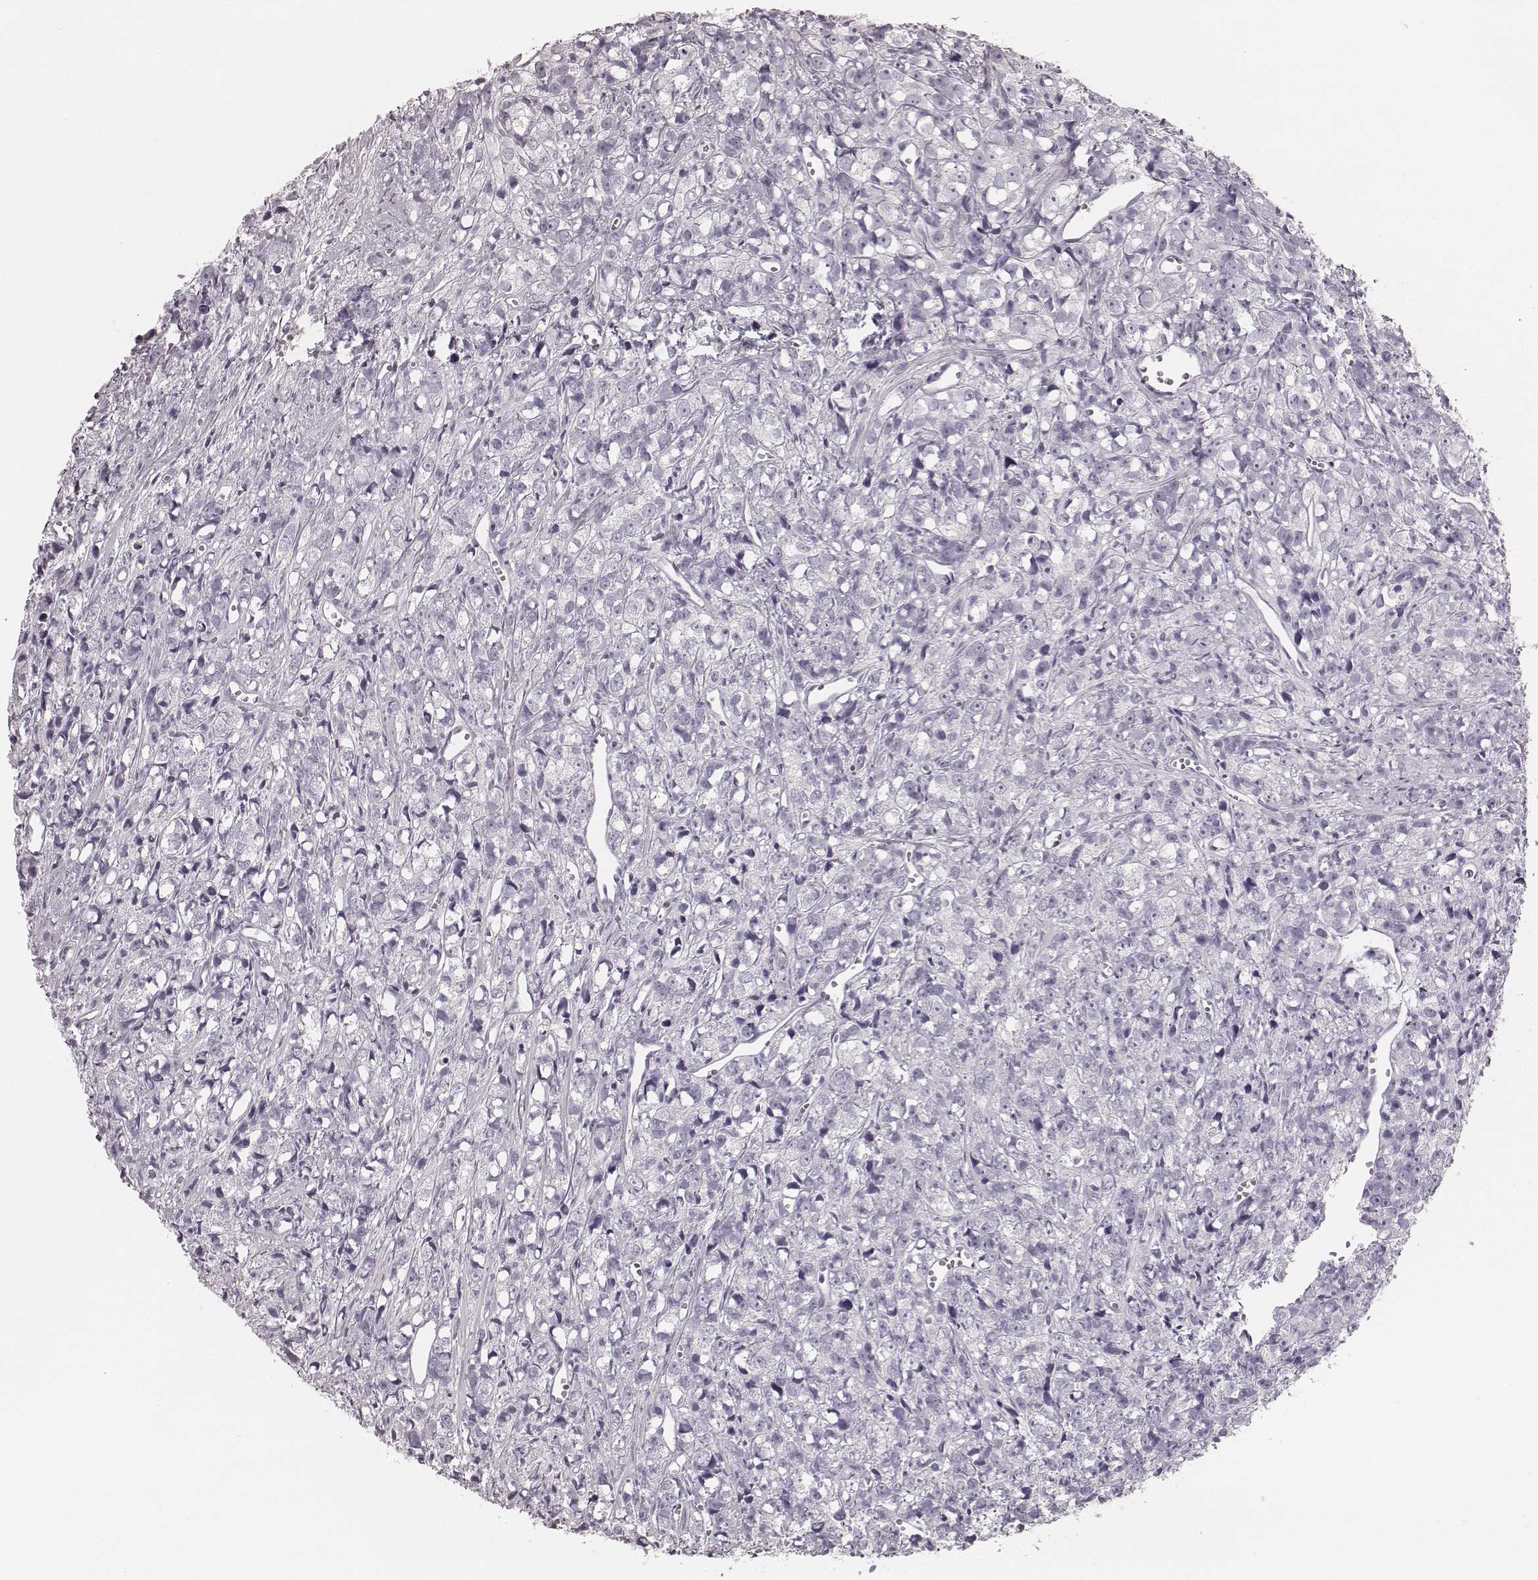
{"staining": {"intensity": "negative", "quantity": "none", "location": "none"}, "tissue": "prostate cancer", "cell_type": "Tumor cells", "image_type": "cancer", "snomed": [{"axis": "morphology", "description": "Adenocarcinoma, High grade"}, {"axis": "topography", "description": "Prostate"}], "caption": "DAB (3,3'-diaminobenzidine) immunohistochemical staining of human prostate cancer shows no significant staining in tumor cells. Brightfield microscopy of IHC stained with DAB (3,3'-diaminobenzidine) (brown) and hematoxylin (blue), captured at high magnification.", "gene": "KRT82", "patient": {"sex": "male", "age": 77}}